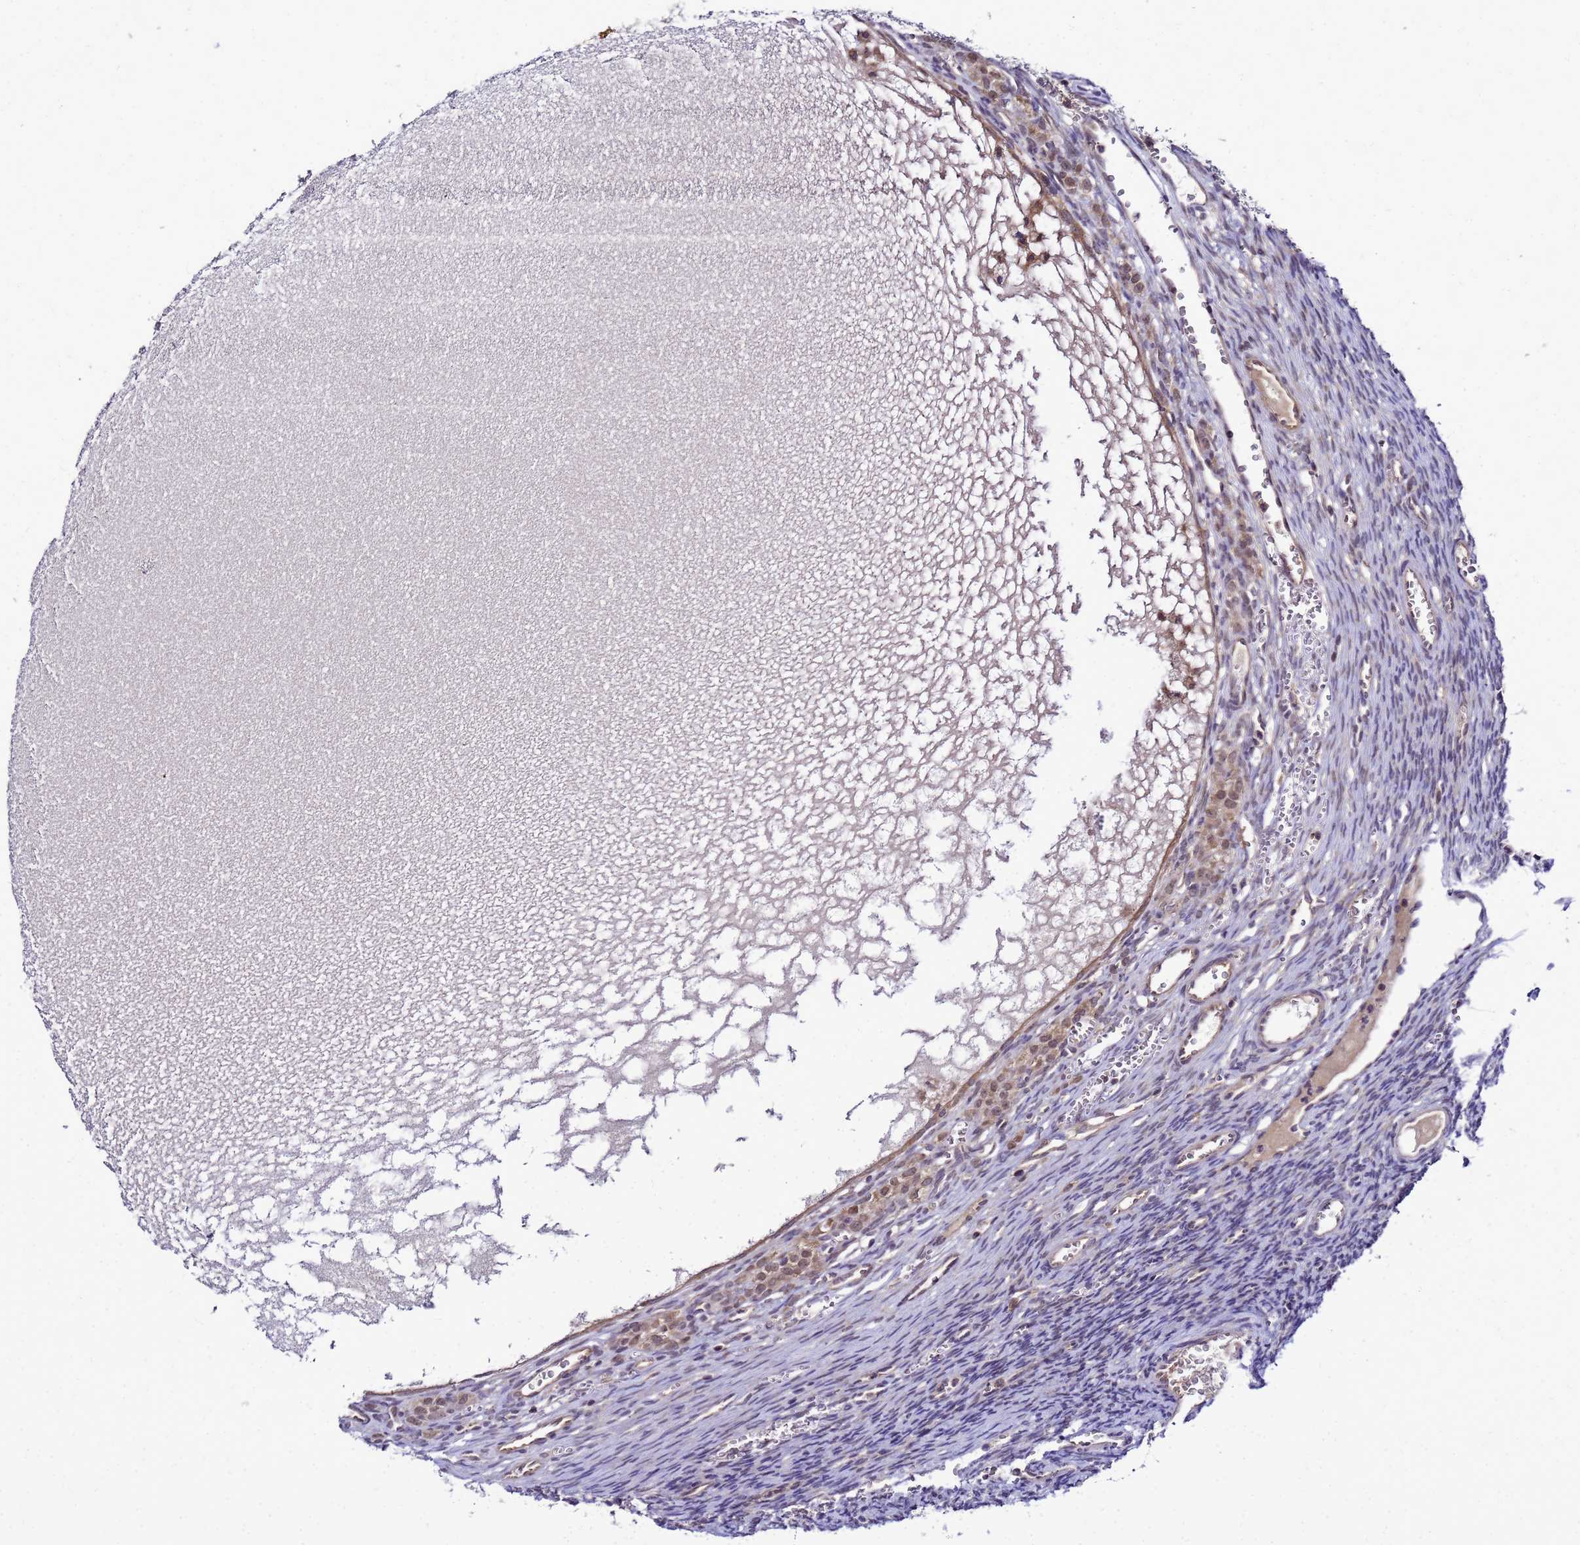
{"staining": {"intensity": "negative", "quantity": "none", "location": "none"}, "tissue": "ovary", "cell_type": "Ovarian stroma cells", "image_type": "normal", "snomed": [{"axis": "morphology", "description": "Normal tissue, NOS"}, {"axis": "topography", "description": "Ovary"}], "caption": "Ovarian stroma cells are negative for brown protein staining in normal ovary. (DAB (3,3'-diaminobenzidine) immunohistochemistry (IHC), high magnification).", "gene": "SAT1", "patient": {"sex": "female", "age": 39}}